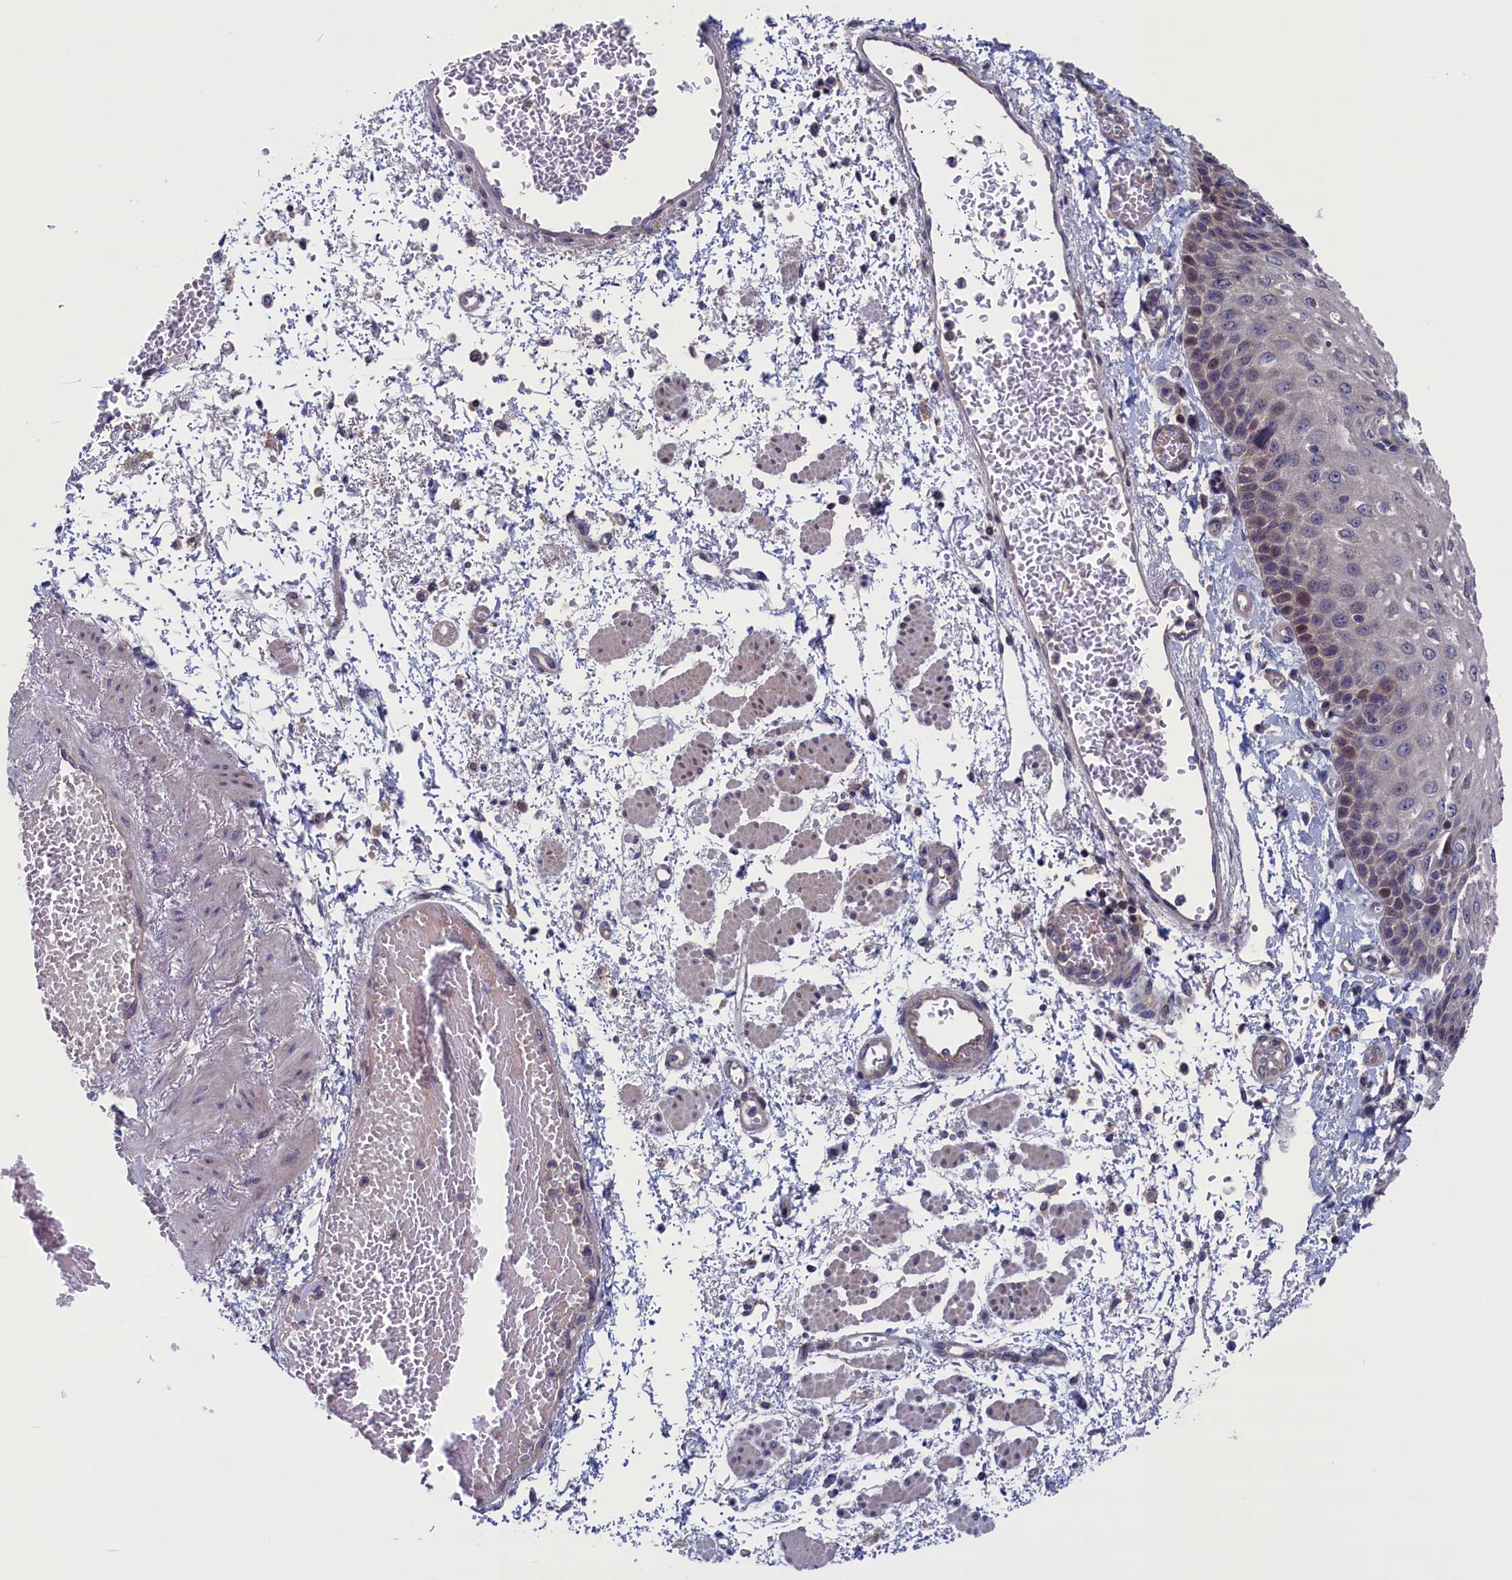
{"staining": {"intensity": "moderate", "quantity": "<25%", "location": "nuclear"}, "tissue": "esophagus", "cell_type": "Squamous epithelial cells", "image_type": "normal", "snomed": [{"axis": "morphology", "description": "Normal tissue, NOS"}, {"axis": "topography", "description": "Esophagus"}], "caption": "Squamous epithelial cells reveal low levels of moderate nuclear expression in approximately <25% of cells in normal human esophagus. The staining was performed using DAB, with brown indicating positive protein expression. Nuclei are stained blue with hematoxylin.", "gene": "SPATA13", "patient": {"sex": "male", "age": 81}}